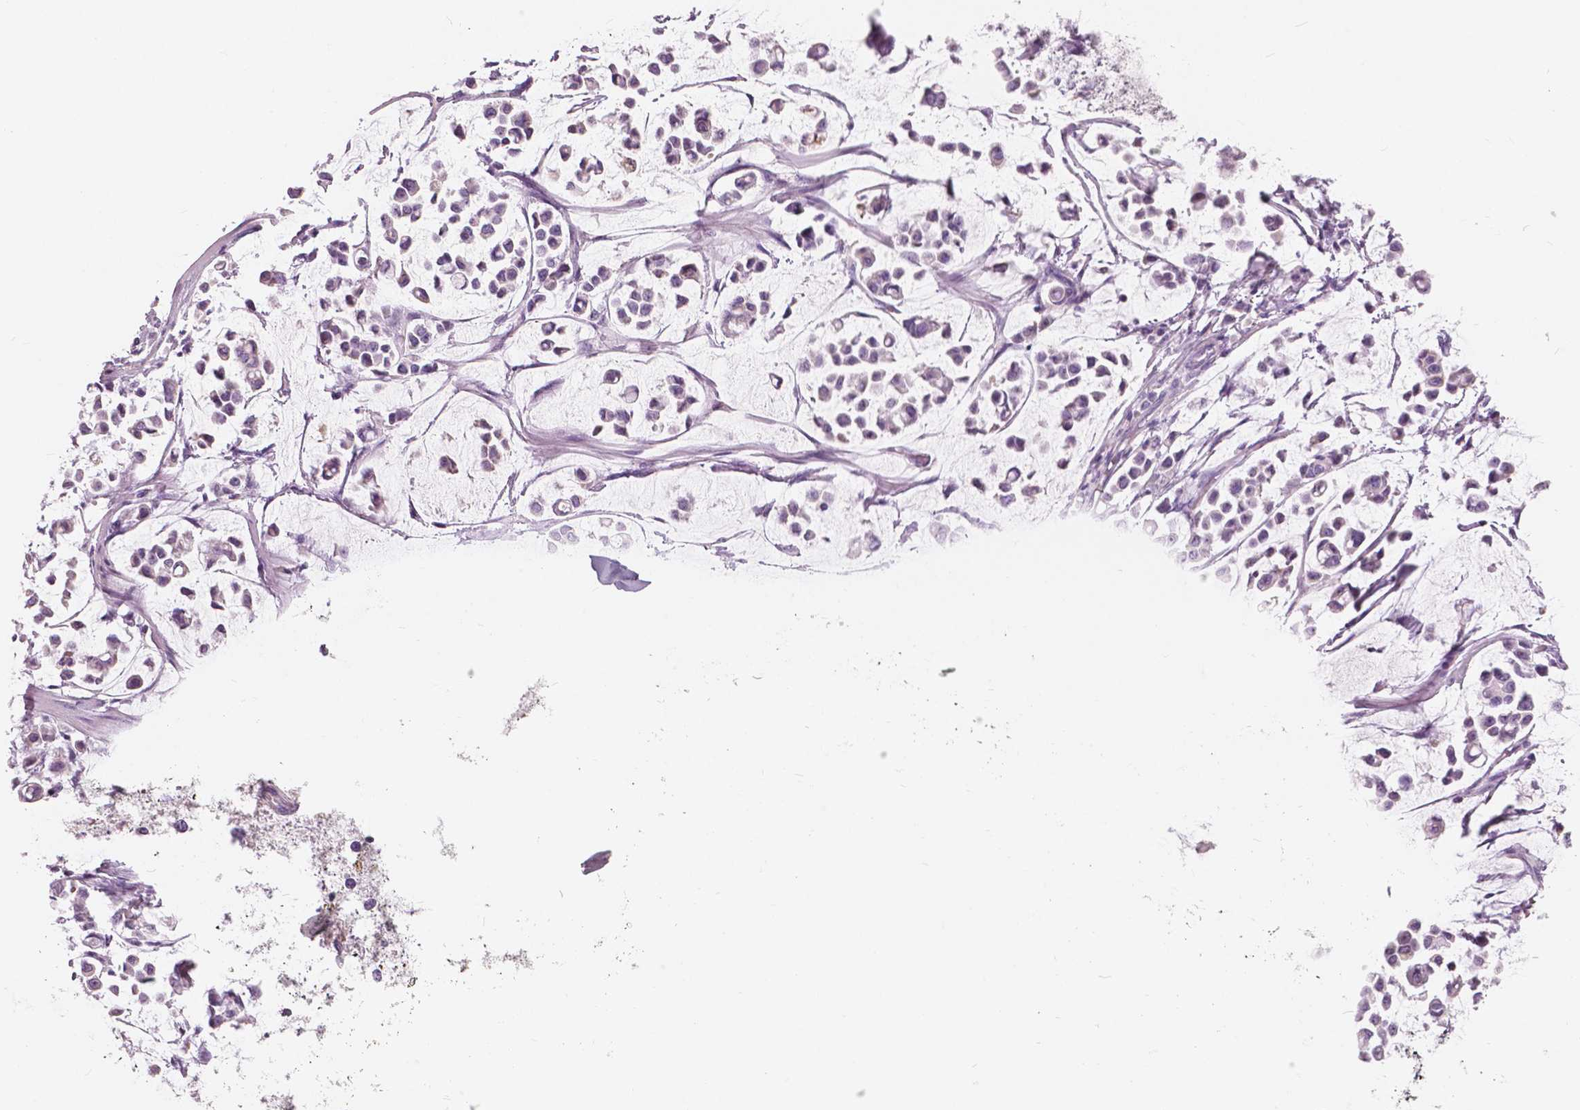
{"staining": {"intensity": "negative", "quantity": "none", "location": "none"}, "tissue": "stomach cancer", "cell_type": "Tumor cells", "image_type": "cancer", "snomed": [{"axis": "morphology", "description": "Adenocarcinoma, NOS"}, {"axis": "topography", "description": "Stomach"}], "caption": "Tumor cells show no significant protein staining in stomach cancer. The staining is performed using DAB (3,3'-diaminobenzidine) brown chromogen with nuclei counter-stained in using hematoxylin.", "gene": "A4GNT", "patient": {"sex": "male", "age": 82}}